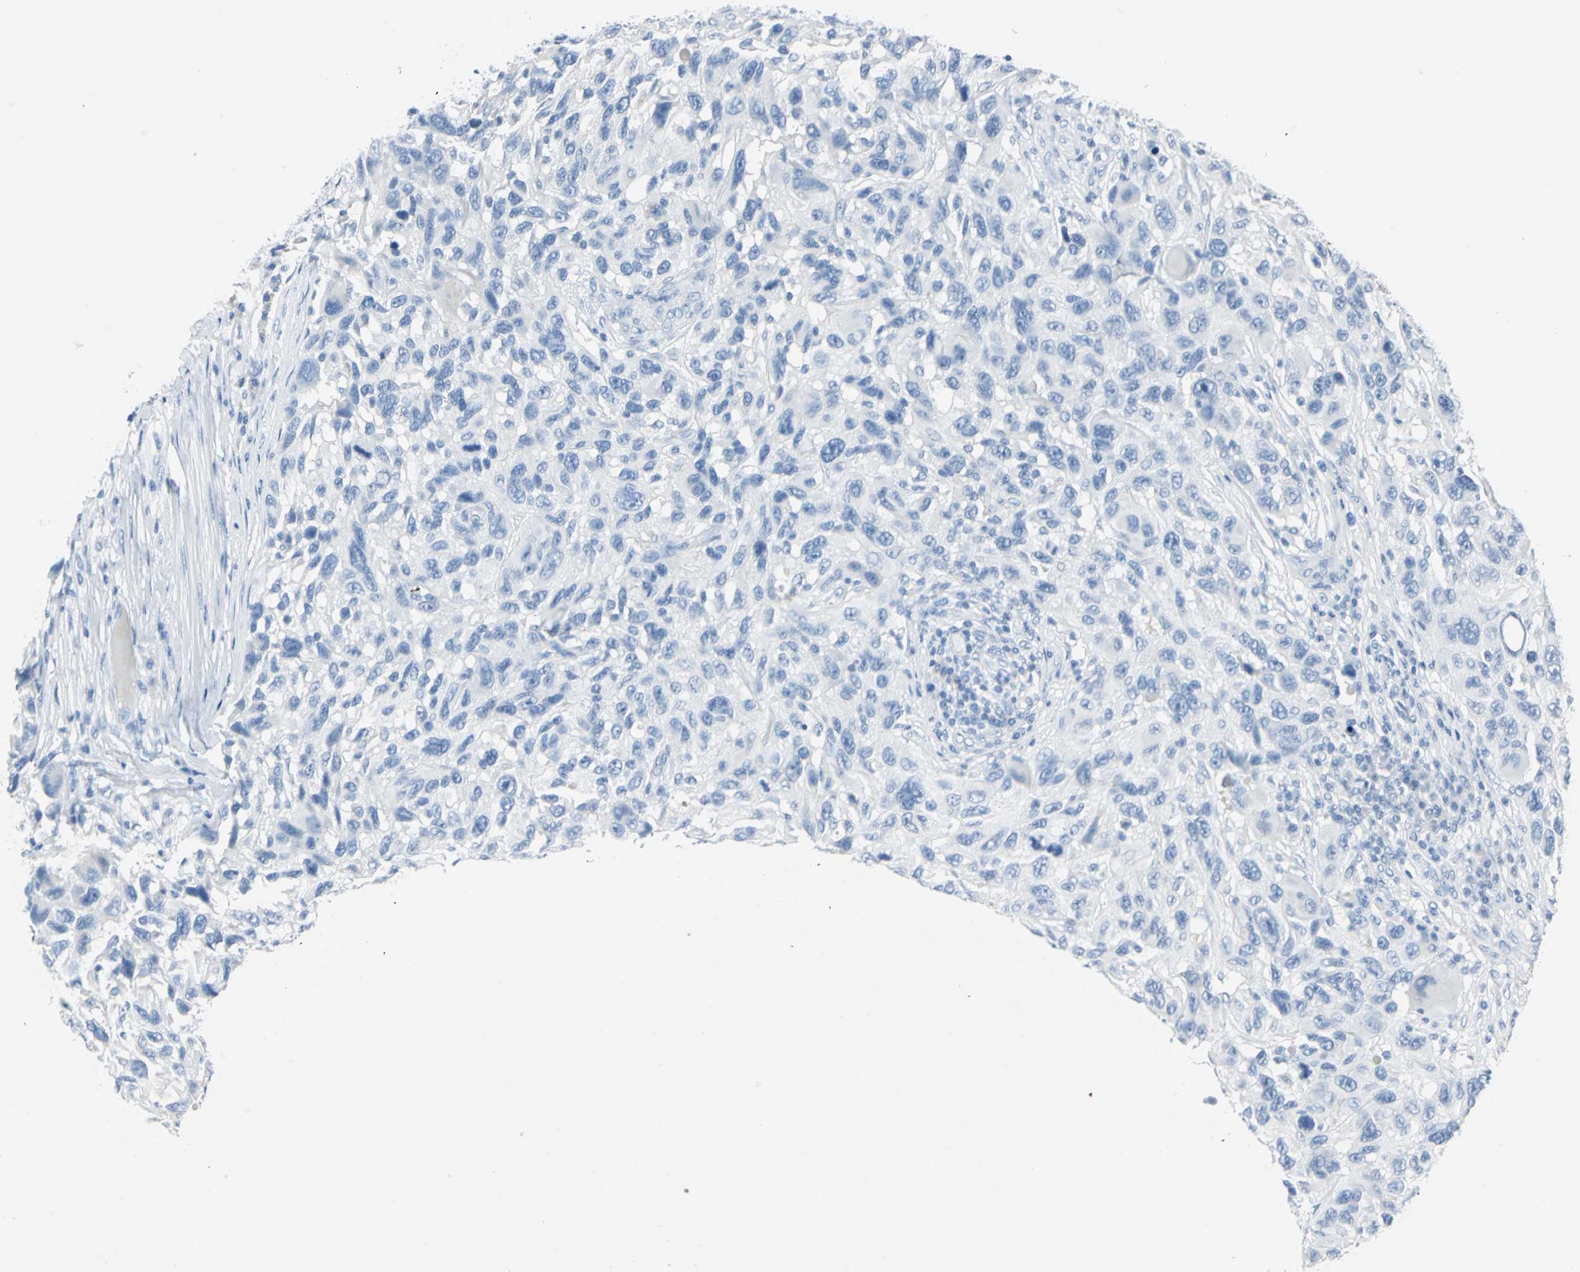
{"staining": {"intensity": "negative", "quantity": "none", "location": "none"}, "tissue": "melanoma", "cell_type": "Tumor cells", "image_type": "cancer", "snomed": [{"axis": "morphology", "description": "Malignant melanoma, NOS"}, {"axis": "topography", "description": "Skin"}], "caption": "Immunohistochemistry micrograph of neoplastic tissue: human melanoma stained with DAB exhibits no significant protein expression in tumor cells. (DAB immunohistochemistry (IHC) with hematoxylin counter stain).", "gene": "SFN", "patient": {"sex": "male", "age": 53}}